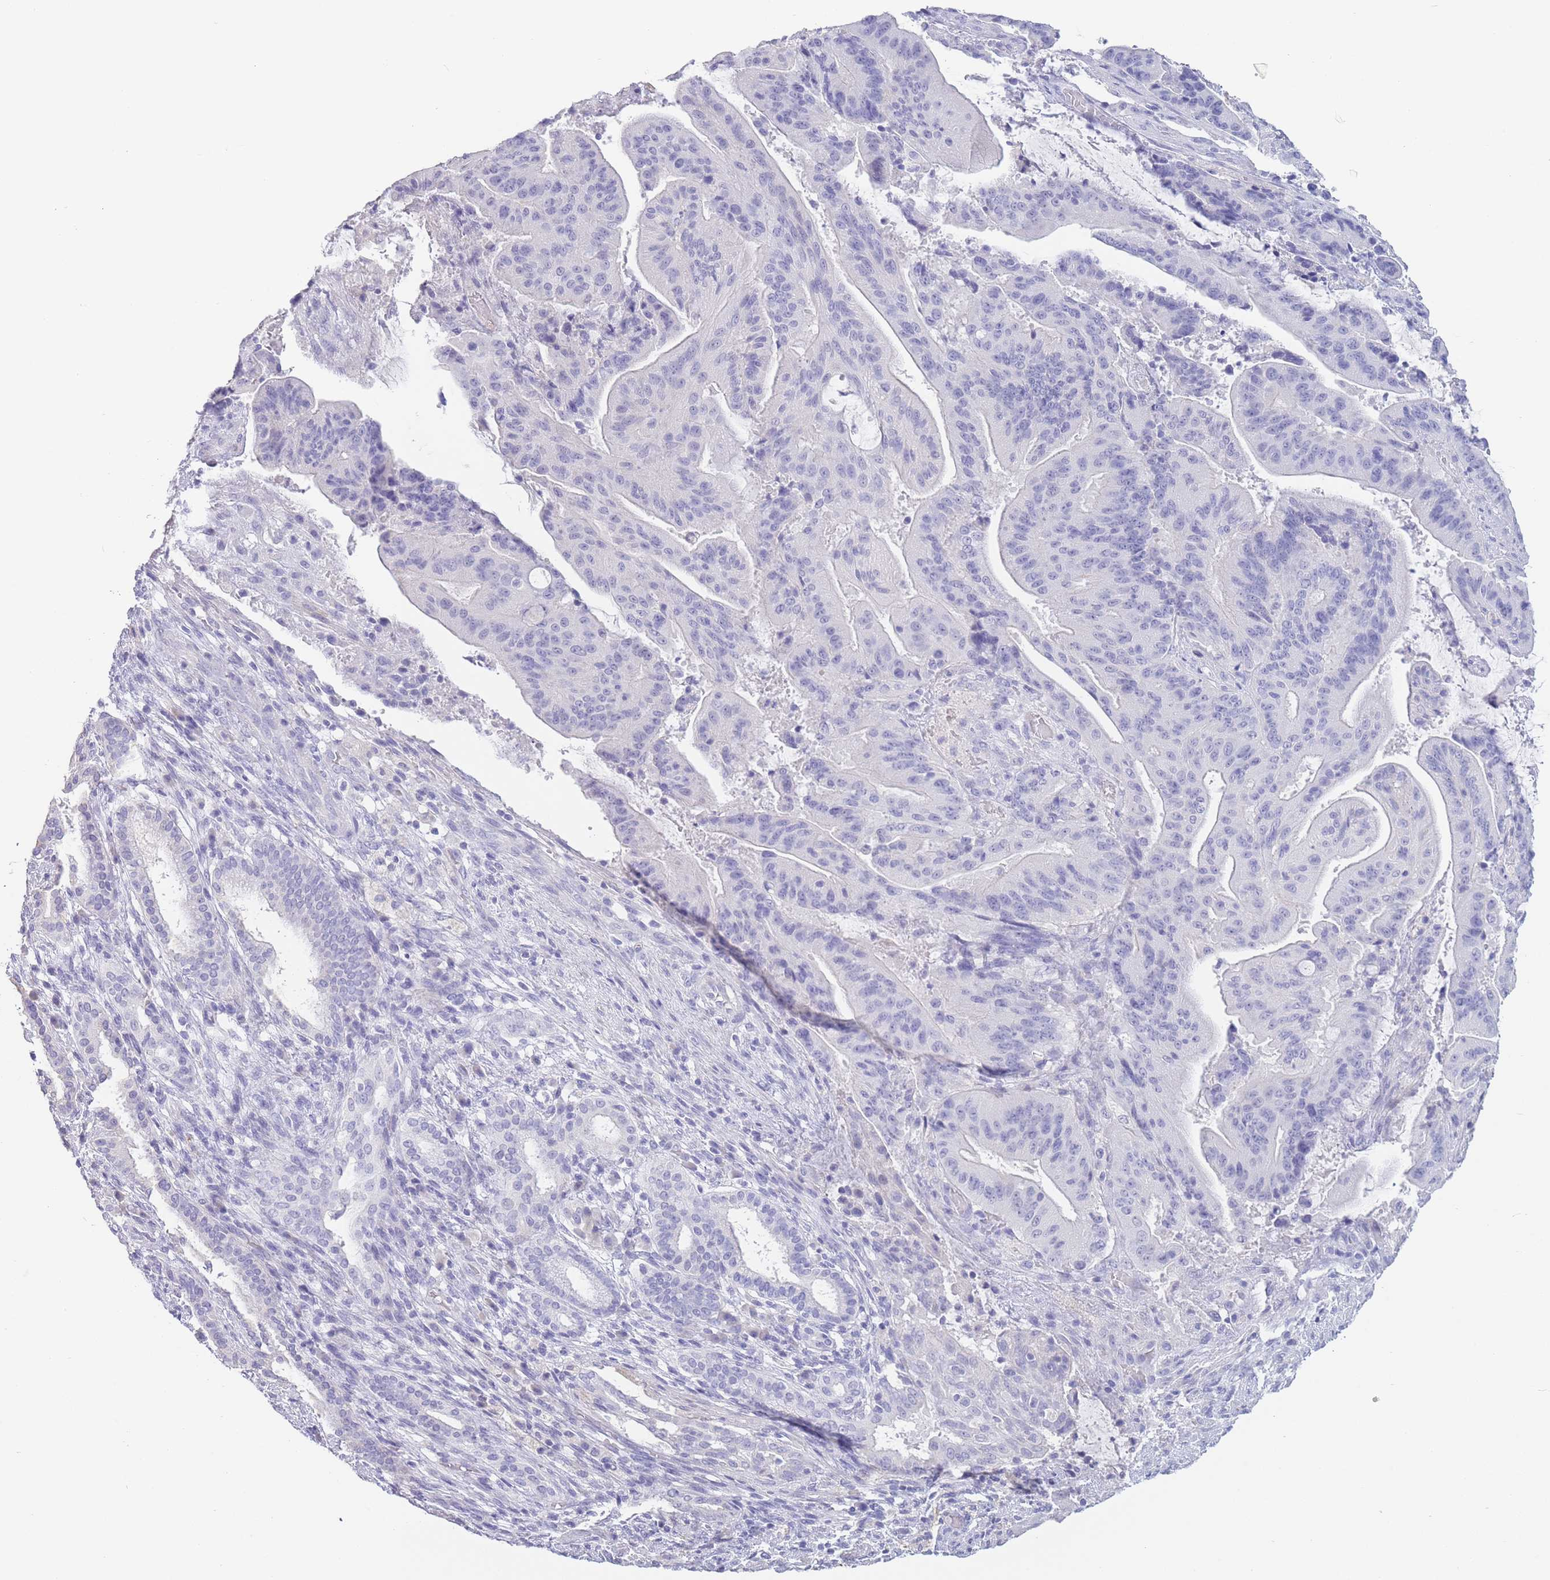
{"staining": {"intensity": "negative", "quantity": "none", "location": "none"}, "tissue": "liver cancer", "cell_type": "Tumor cells", "image_type": "cancer", "snomed": [{"axis": "morphology", "description": "Normal tissue, NOS"}, {"axis": "morphology", "description": "Cholangiocarcinoma"}, {"axis": "topography", "description": "Liver"}, {"axis": "topography", "description": "Peripheral nerve tissue"}], "caption": "This image is of liver cancer (cholangiocarcinoma) stained with immunohistochemistry to label a protein in brown with the nuclei are counter-stained blue. There is no expression in tumor cells.", "gene": "CD37", "patient": {"sex": "female", "age": 73}}